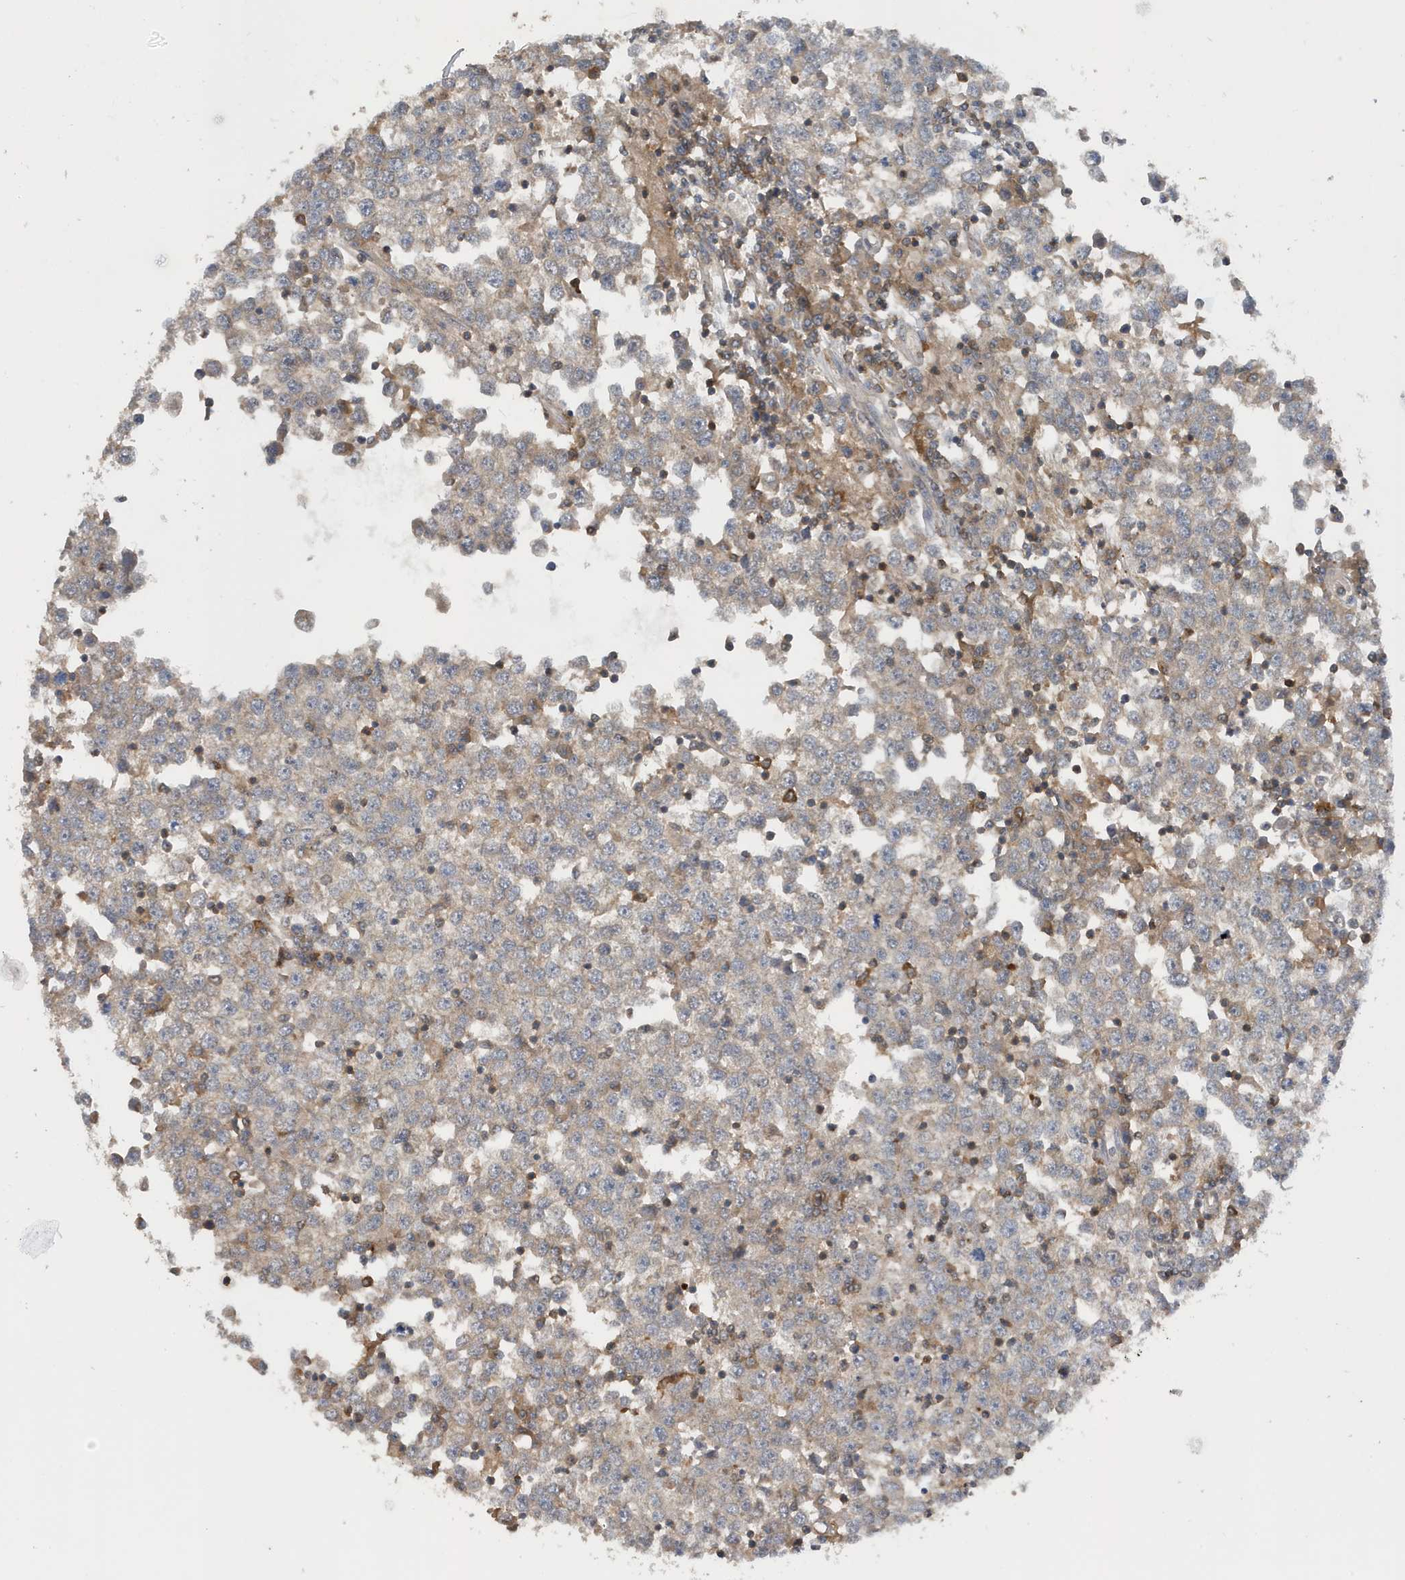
{"staining": {"intensity": "negative", "quantity": "none", "location": "none"}, "tissue": "testis cancer", "cell_type": "Tumor cells", "image_type": "cancer", "snomed": [{"axis": "morphology", "description": "Seminoma, NOS"}, {"axis": "topography", "description": "Testis"}], "caption": "Protein analysis of testis cancer reveals no significant expression in tumor cells.", "gene": "NSUN3", "patient": {"sex": "male", "age": 65}}